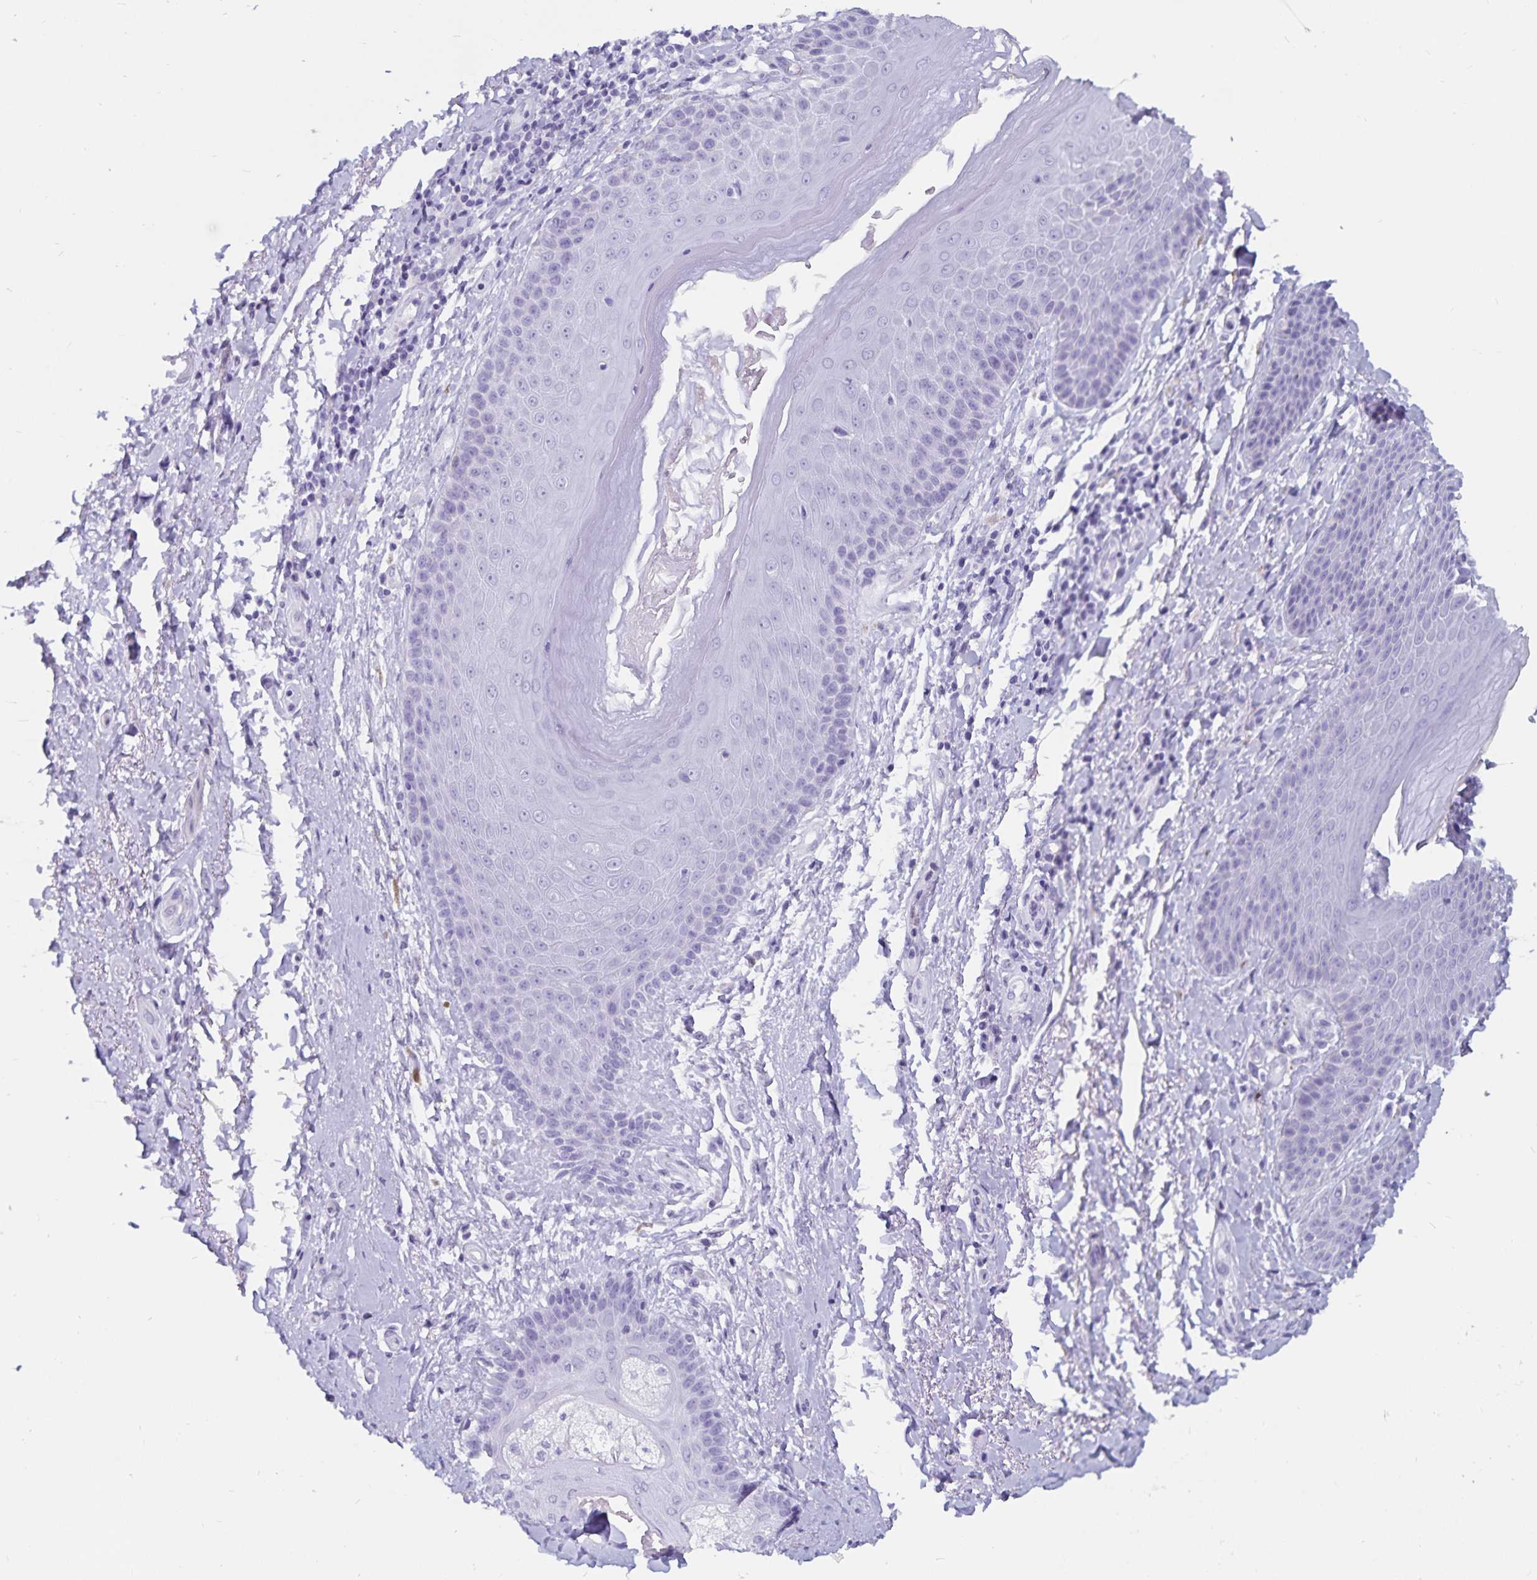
{"staining": {"intensity": "negative", "quantity": "none", "location": "none"}, "tissue": "adipose tissue", "cell_type": "Adipocytes", "image_type": "normal", "snomed": [{"axis": "morphology", "description": "Normal tissue, NOS"}, {"axis": "topography", "description": "Peripheral nerve tissue"}], "caption": "Immunohistochemistry photomicrograph of unremarkable adipose tissue: adipose tissue stained with DAB (3,3'-diaminobenzidine) displays no significant protein expression in adipocytes. (DAB (3,3'-diaminobenzidine) IHC with hematoxylin counter stain).", "gene": "GPR137", "patient": {"sex": "male", "age": 51}}